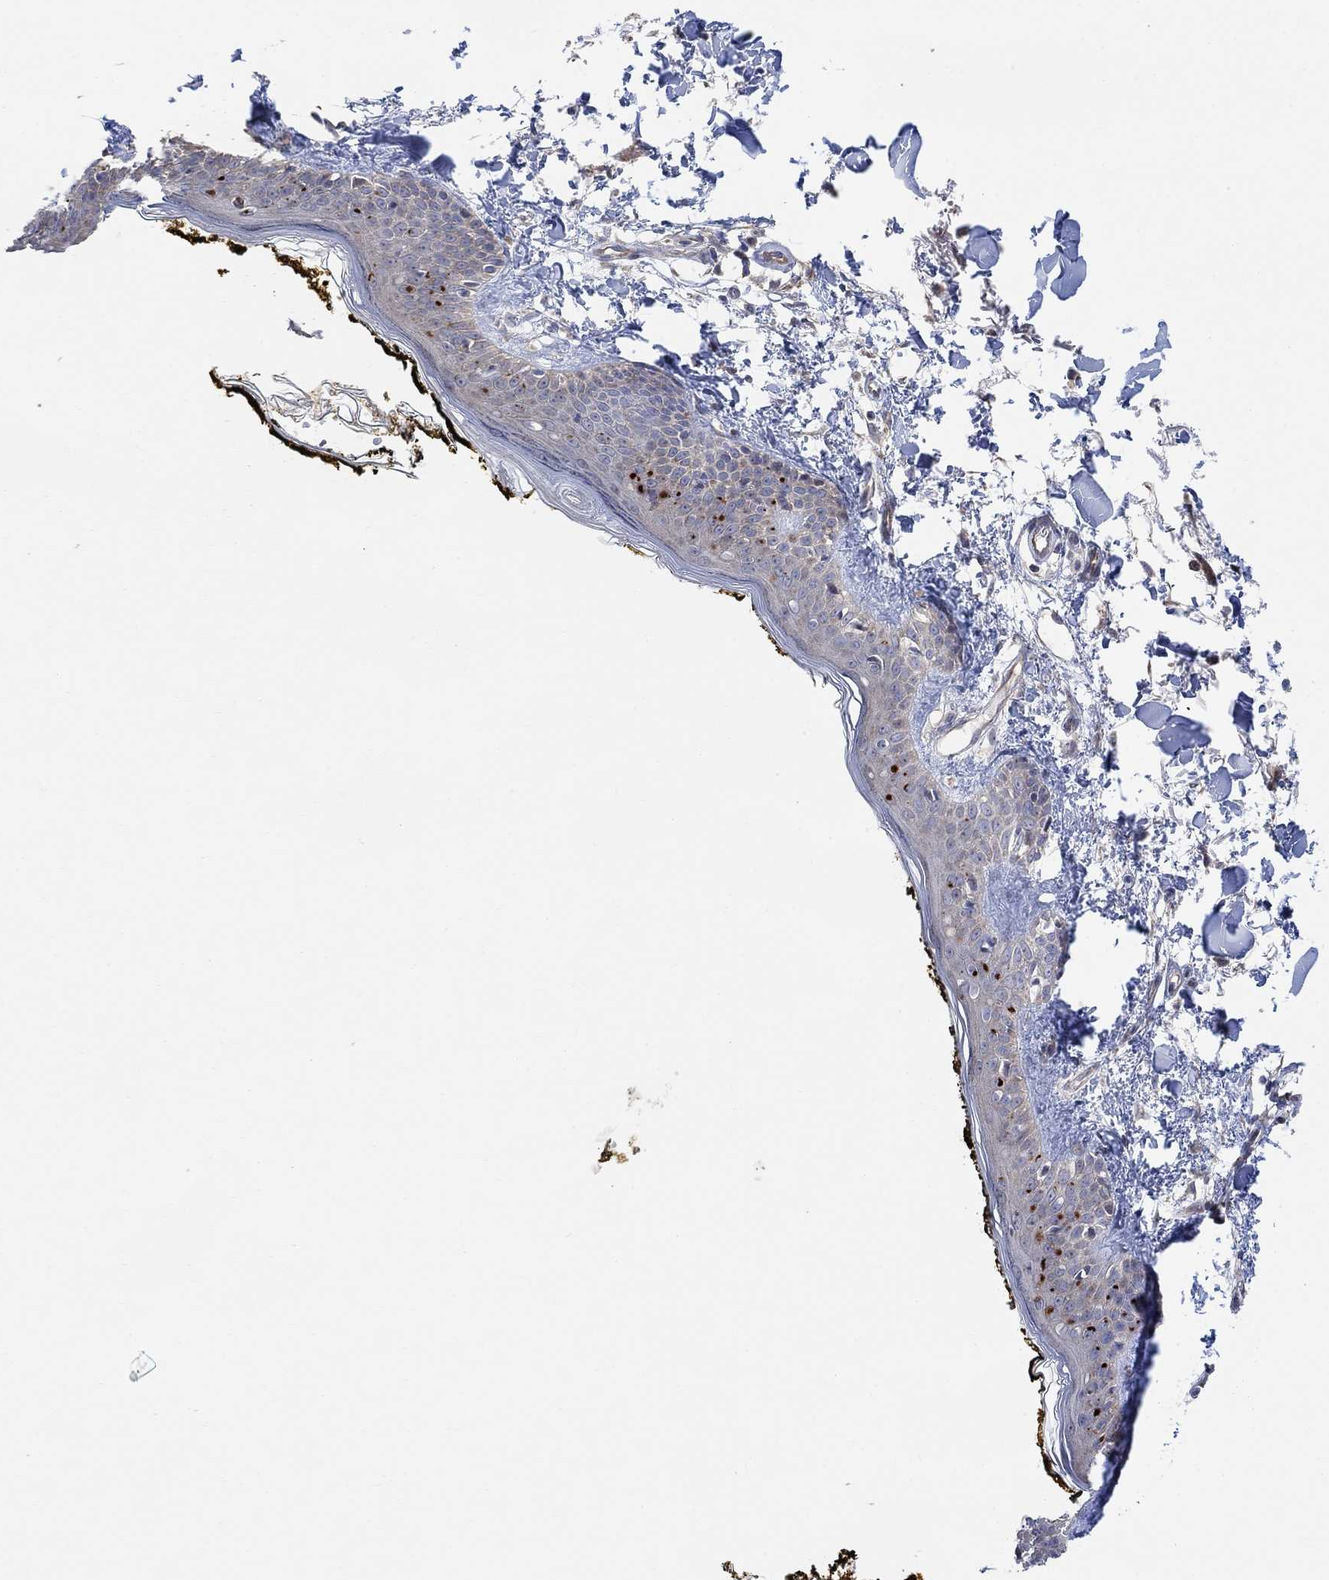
{"staining": {"intensity": "negative", "quantity": "none", "location": "none"}, "tissue": "skin", "cell_type": "Fibroblasts", "image_type": "normal", "snomed": [{"axis": "morphology", "description": "Normal tissue, NOS"}, {"axis": "topography", "description": "Skin"}], "caption": "A high-resolution micrograph shows IHC staining of unremarkable skin, which exhibits no significant positivity in fibroblasts.", "gene": "CNTF", "patient": {"sex": "male", "age": 76}}